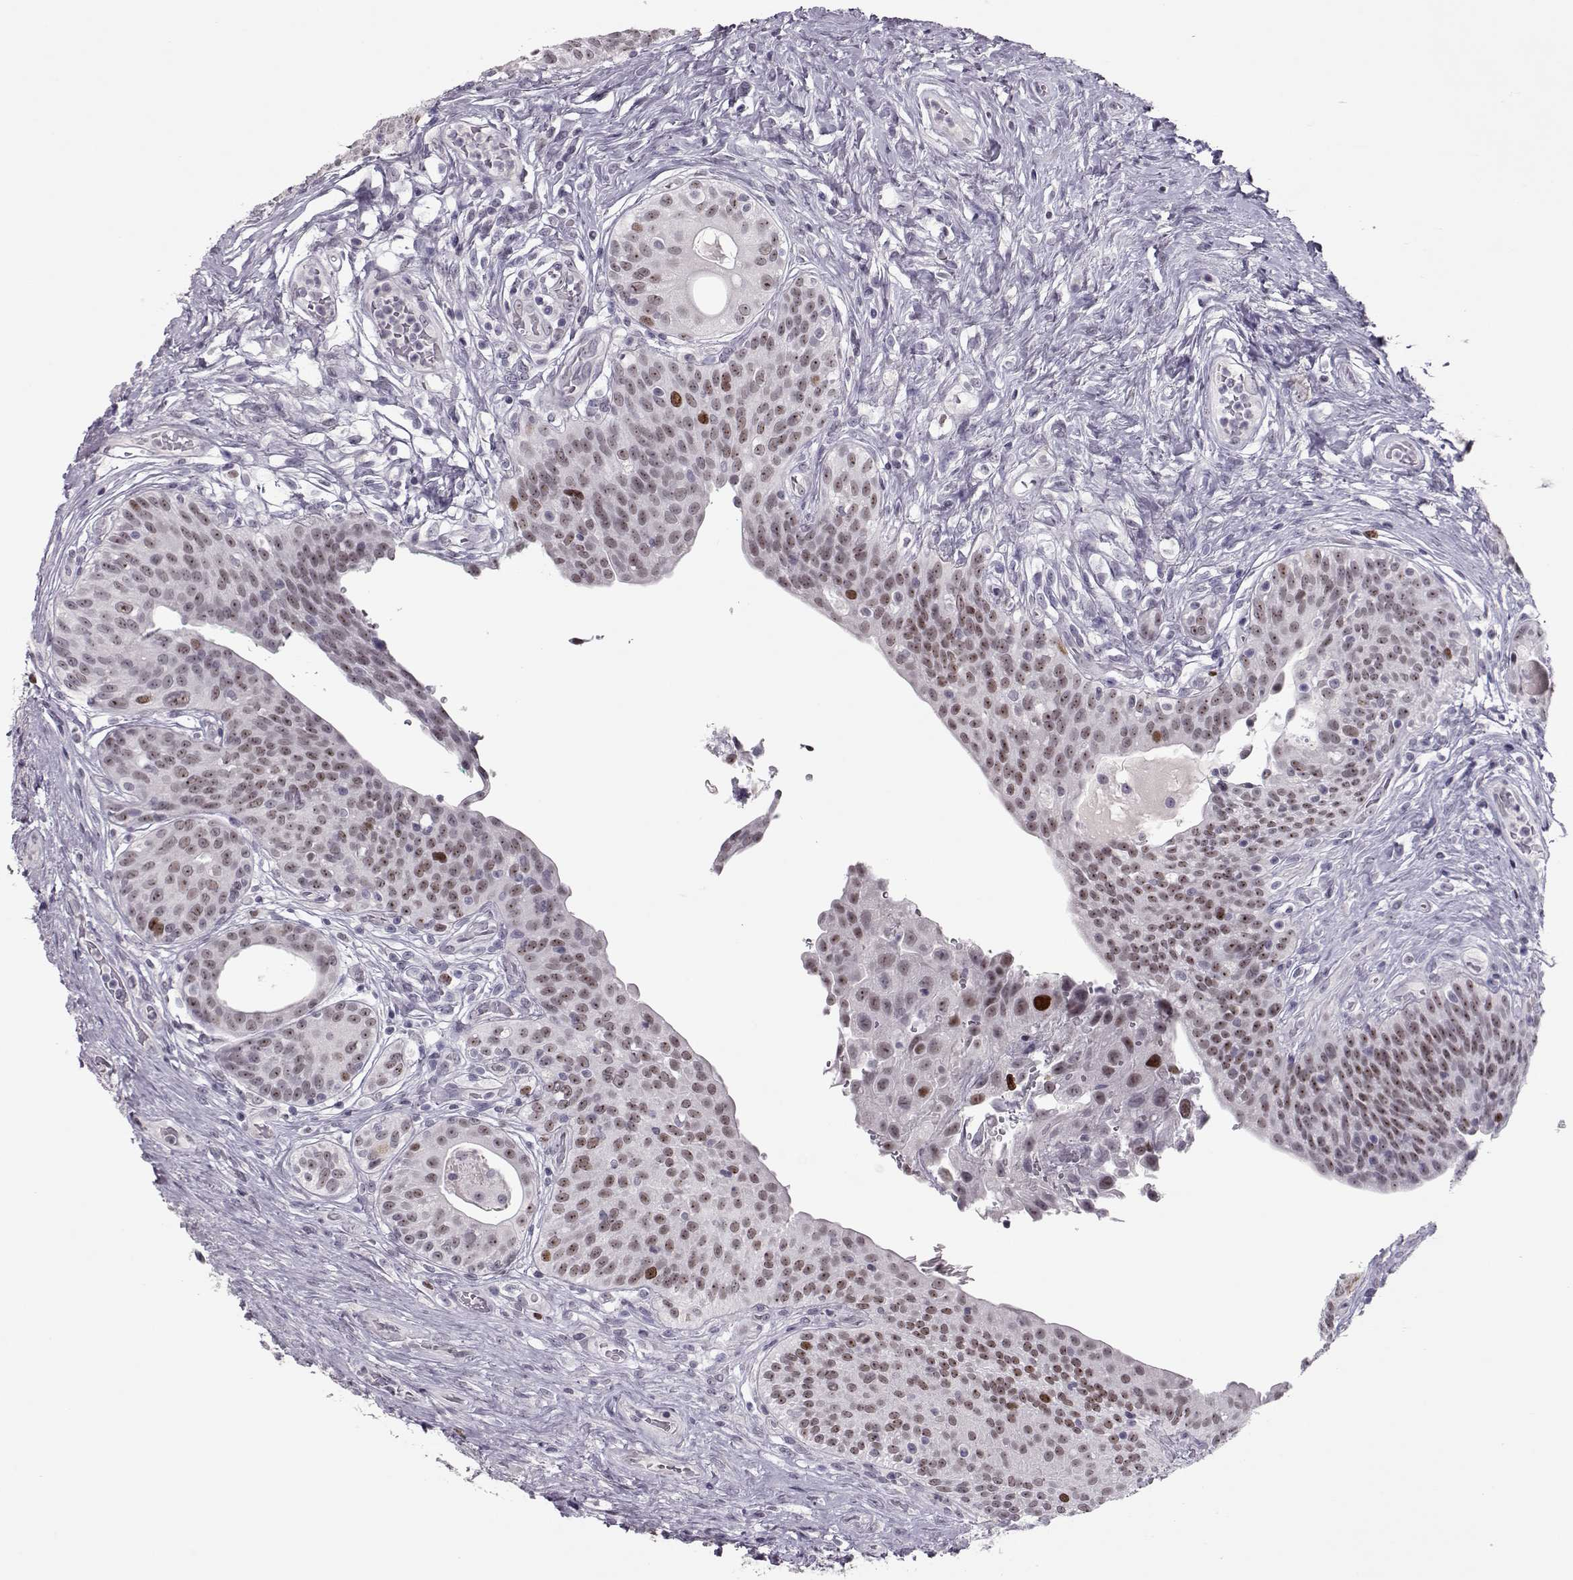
{"staining": {"intensity": "moderate", "quantity": "25%-75%", "location": "nuclear"}, "tissue": "urothelial cancer", "cell_type": "Tumor cells", "image_type": "cancer", "snomed": [{"axis": "morphology", "description": "Urothelial carcinoma, High grade"}, {"axis": "topography", "description": "Urinary bladder"}], "caption": "Immunohistochemistry (IHC) of human urothelial cancer demonstrates medium levels of moderate nuclear staining in about 25%-75% of tumor cells.", "gene": "SGO1", "patient": {"sex": "male", "age": 79}}